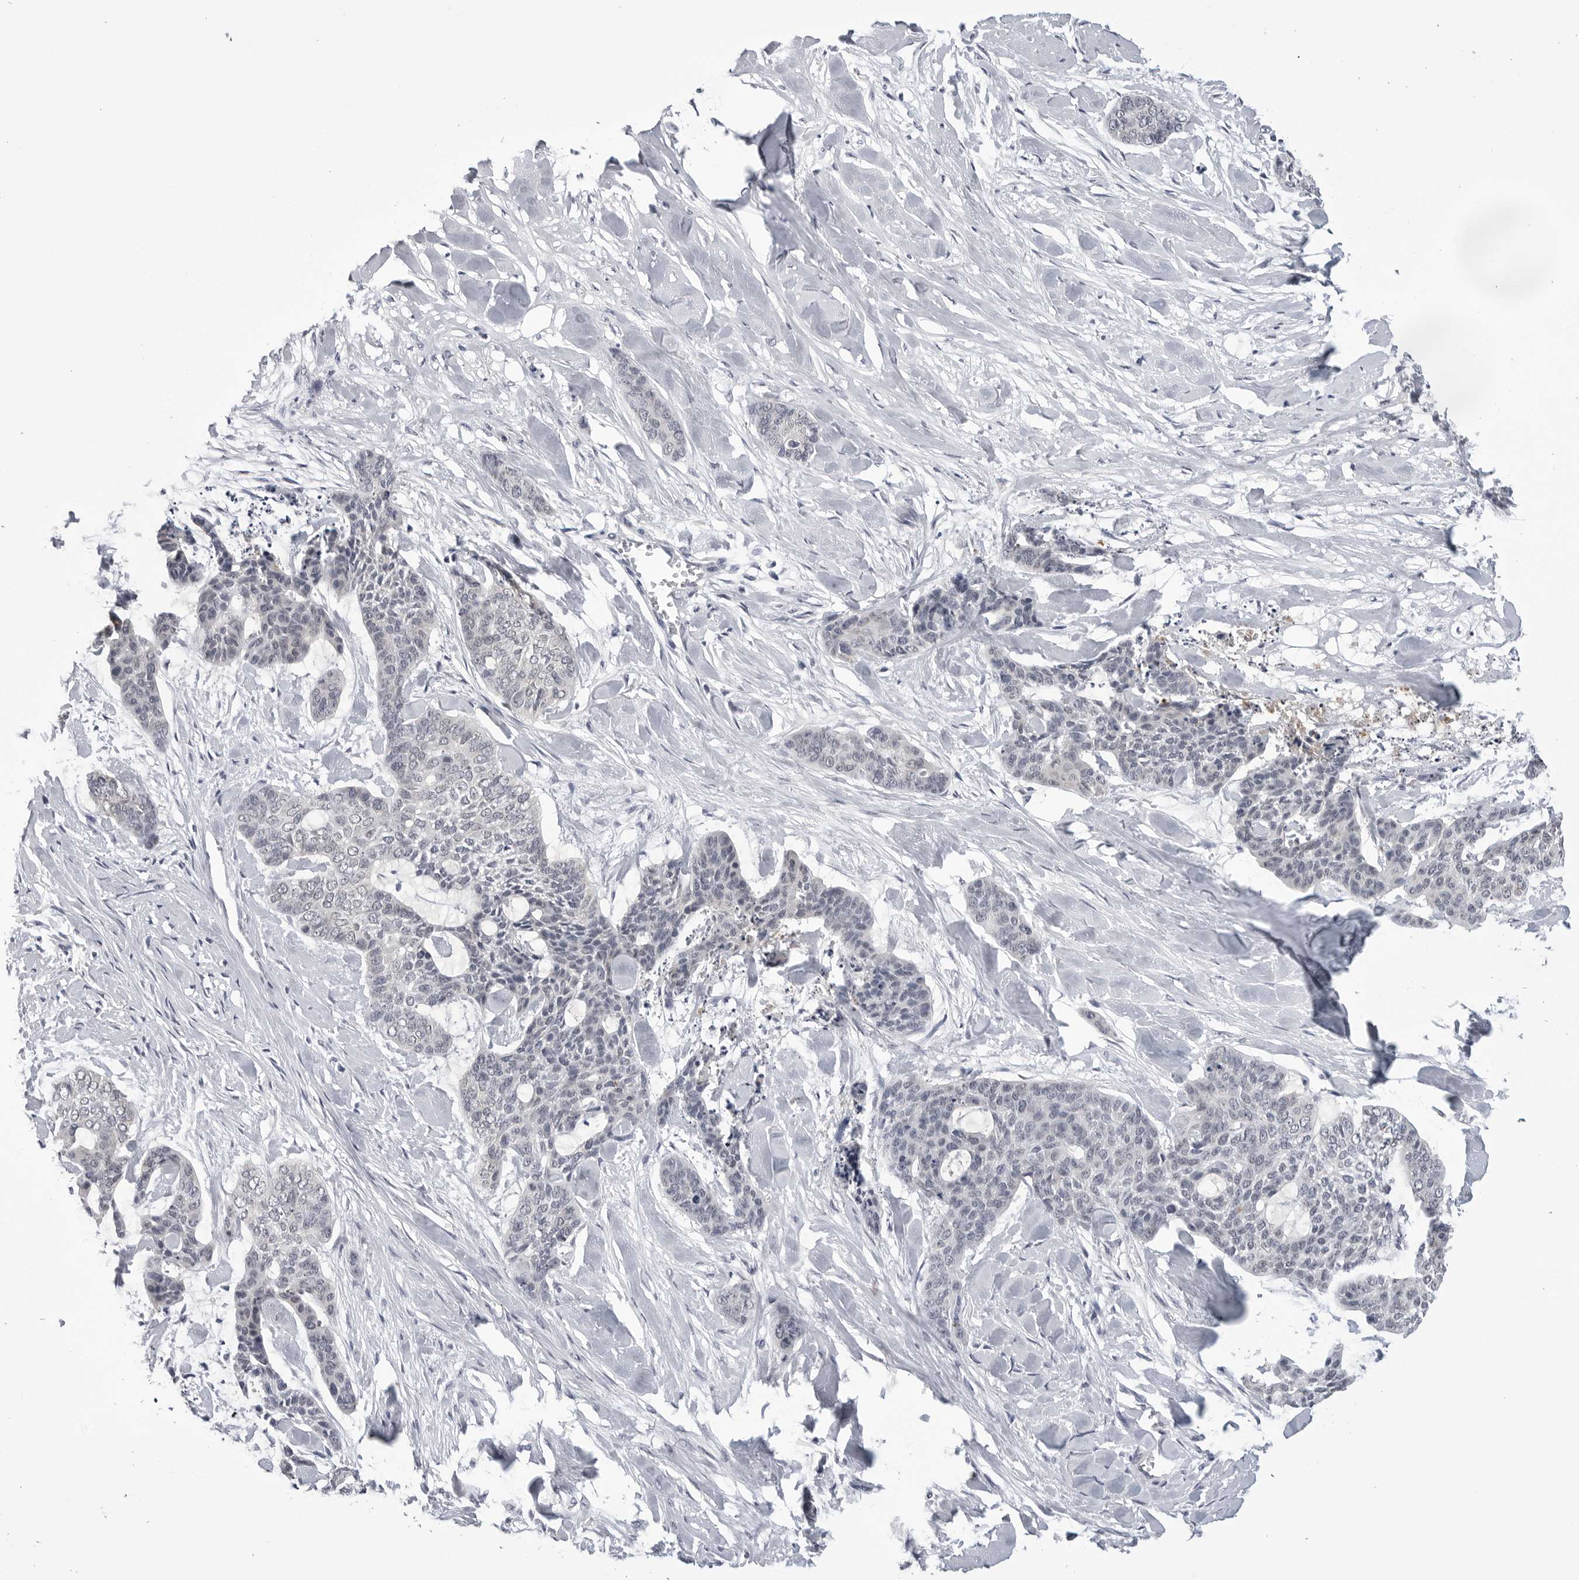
{"staining": {"intensity": "negative", "quantity": "none", "location": "none"}, "tissue": "skin cancer", "cell_type": "Tumor cells", "image_type": "cancer", "snomed": [{"axis": "morphology", "description": "Basal cell carcinoma"}, {"axis": "topography", "description": "Skin"}], "caption": "The immunohistochemistry micrograph has no significant positivity in tumor cells of skin cancer tissue. (Brightfield microscopy of DAB (3,3'-diaminobenzidine) IHC at high magnification).", "gene": "CDK20", "patient": {"sex": "female", "age": 64}}